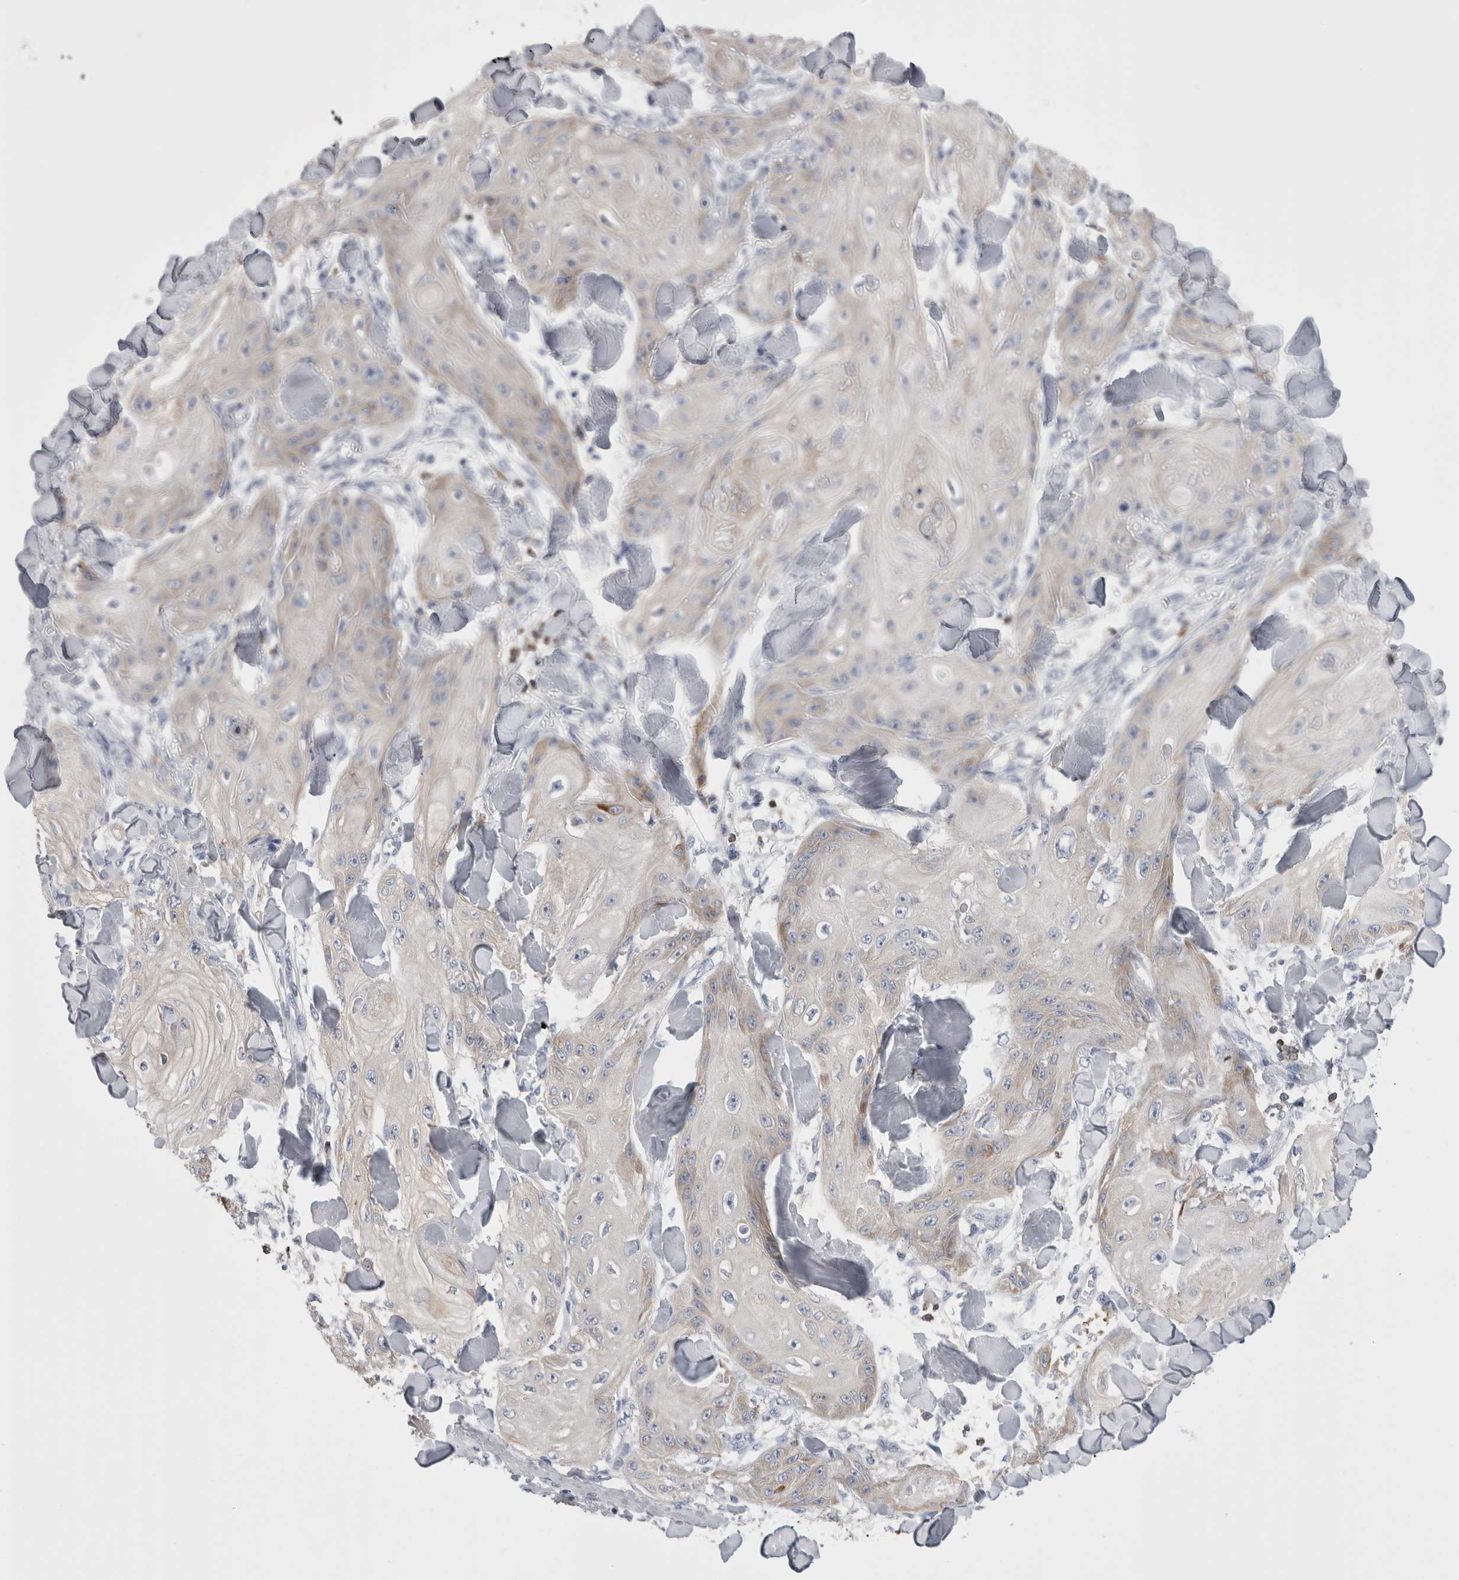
{"staining": {"intensity": "negative", "quantity": "none", "location": "none"}, "tissue": "skin cancer", "cell_type": "Tumor cells", "image_type": "cancer", "snomed": [{"axis": "morphology", "description": "Squamous cell carcinoma, NOS"}, {"axis": "topography", "description": "Skin"}], "caption": "There is no significant staining in tumor cells of skin squamous cell carcinoma.", "gene": "DCTN6", "patient": {"sex": "male", "age": 74}}